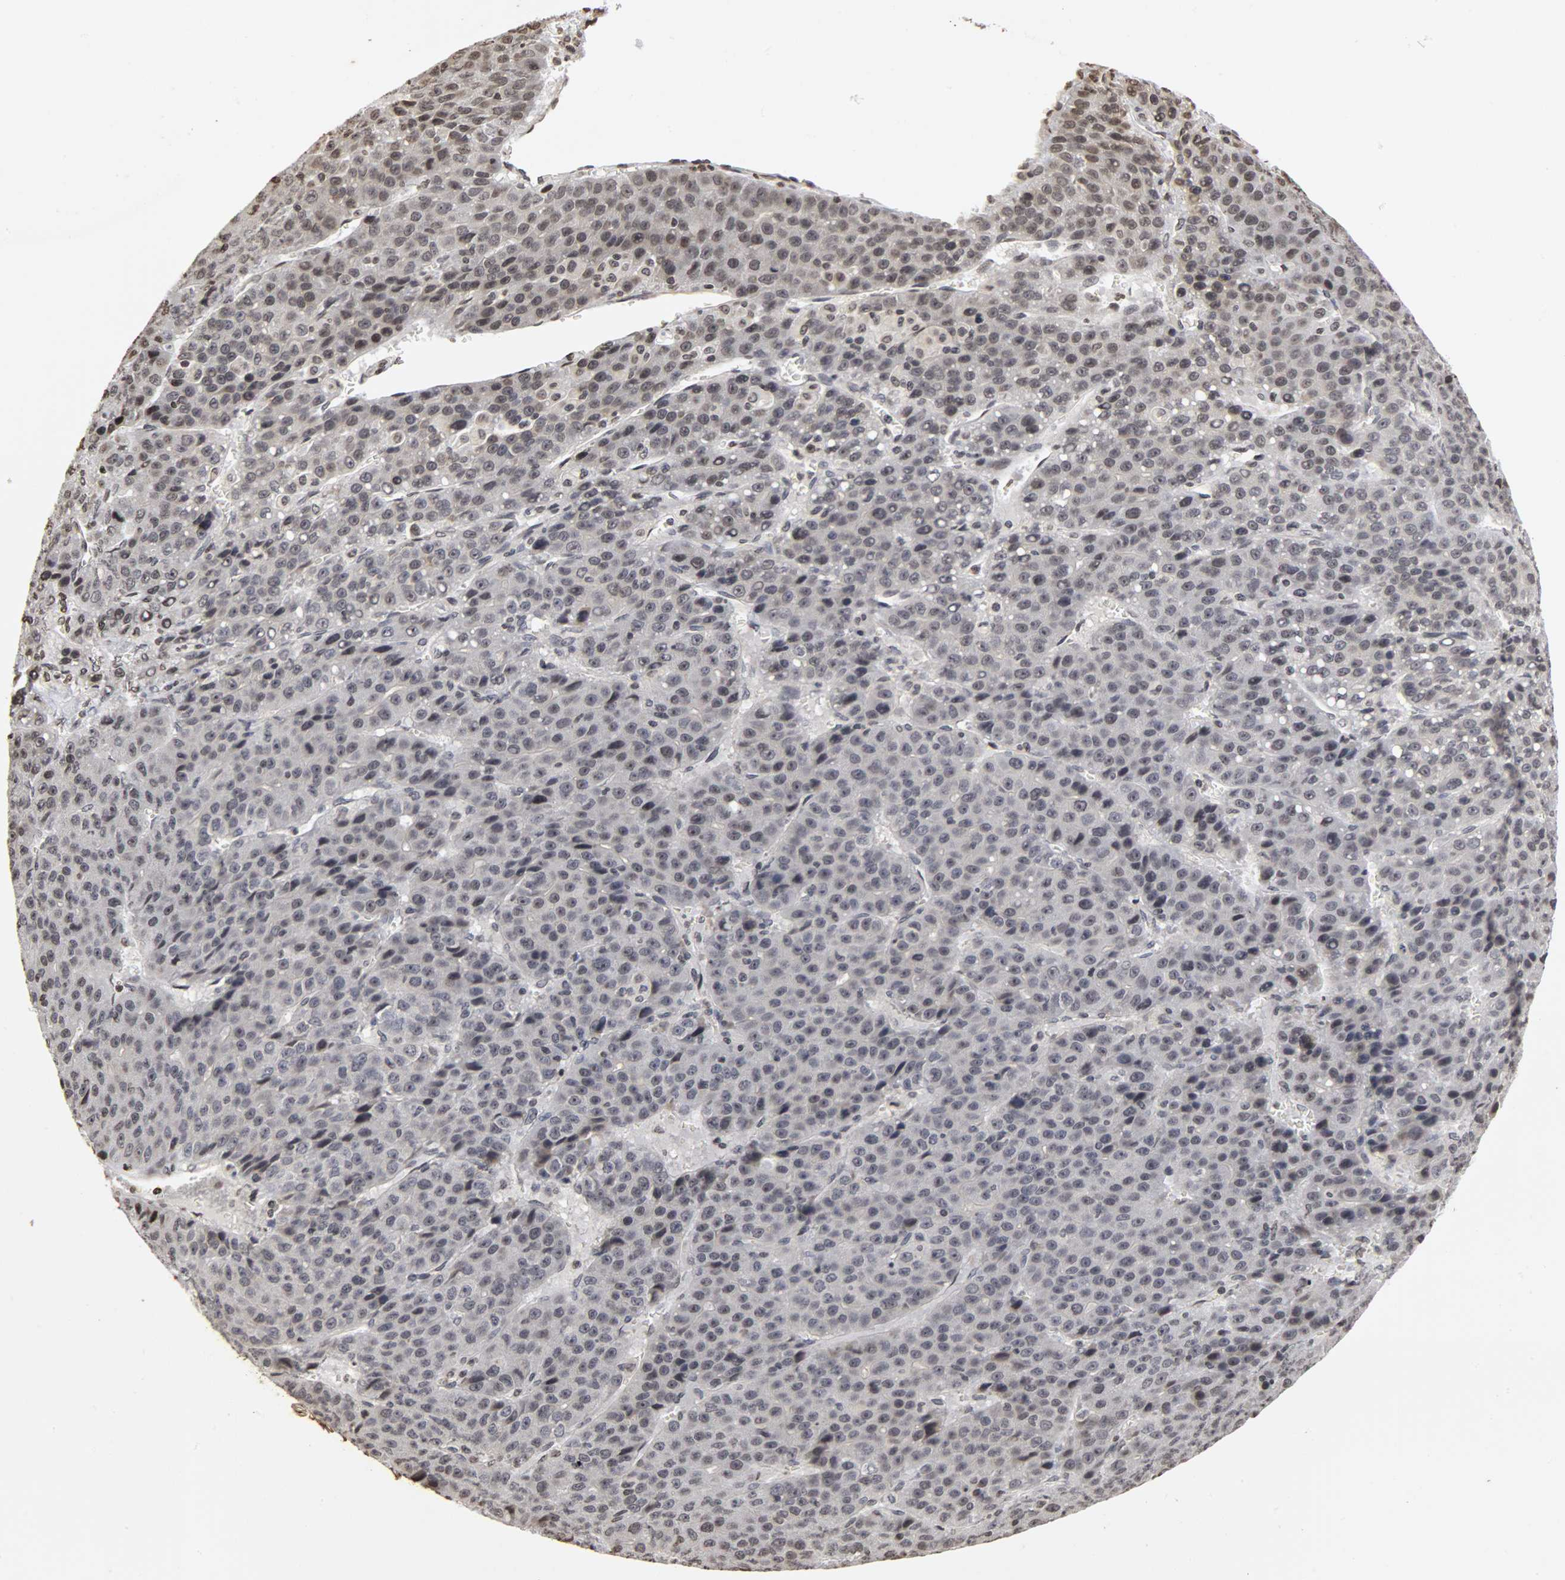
{"staining": {"intensity": "weak", "quantity": "25%-75%", "location": "nuclear"}, "tissue": "liver cancer", "cell_type": "Tumor cells", "image_type": "cancer", "snomed": [{"axis": "morphology", "description": "Carcinoma, Hepatocellular, NOS"}, {"axis": "topography", "description": "Liver"}], "caption": "Immunohistochemistry of liver cancer shows low levels of weak nuclear positivity in approximately 25%-75% of tumor cells.", "gene": "ERCC2", "patient": {"sex": "female", "age": 53}}